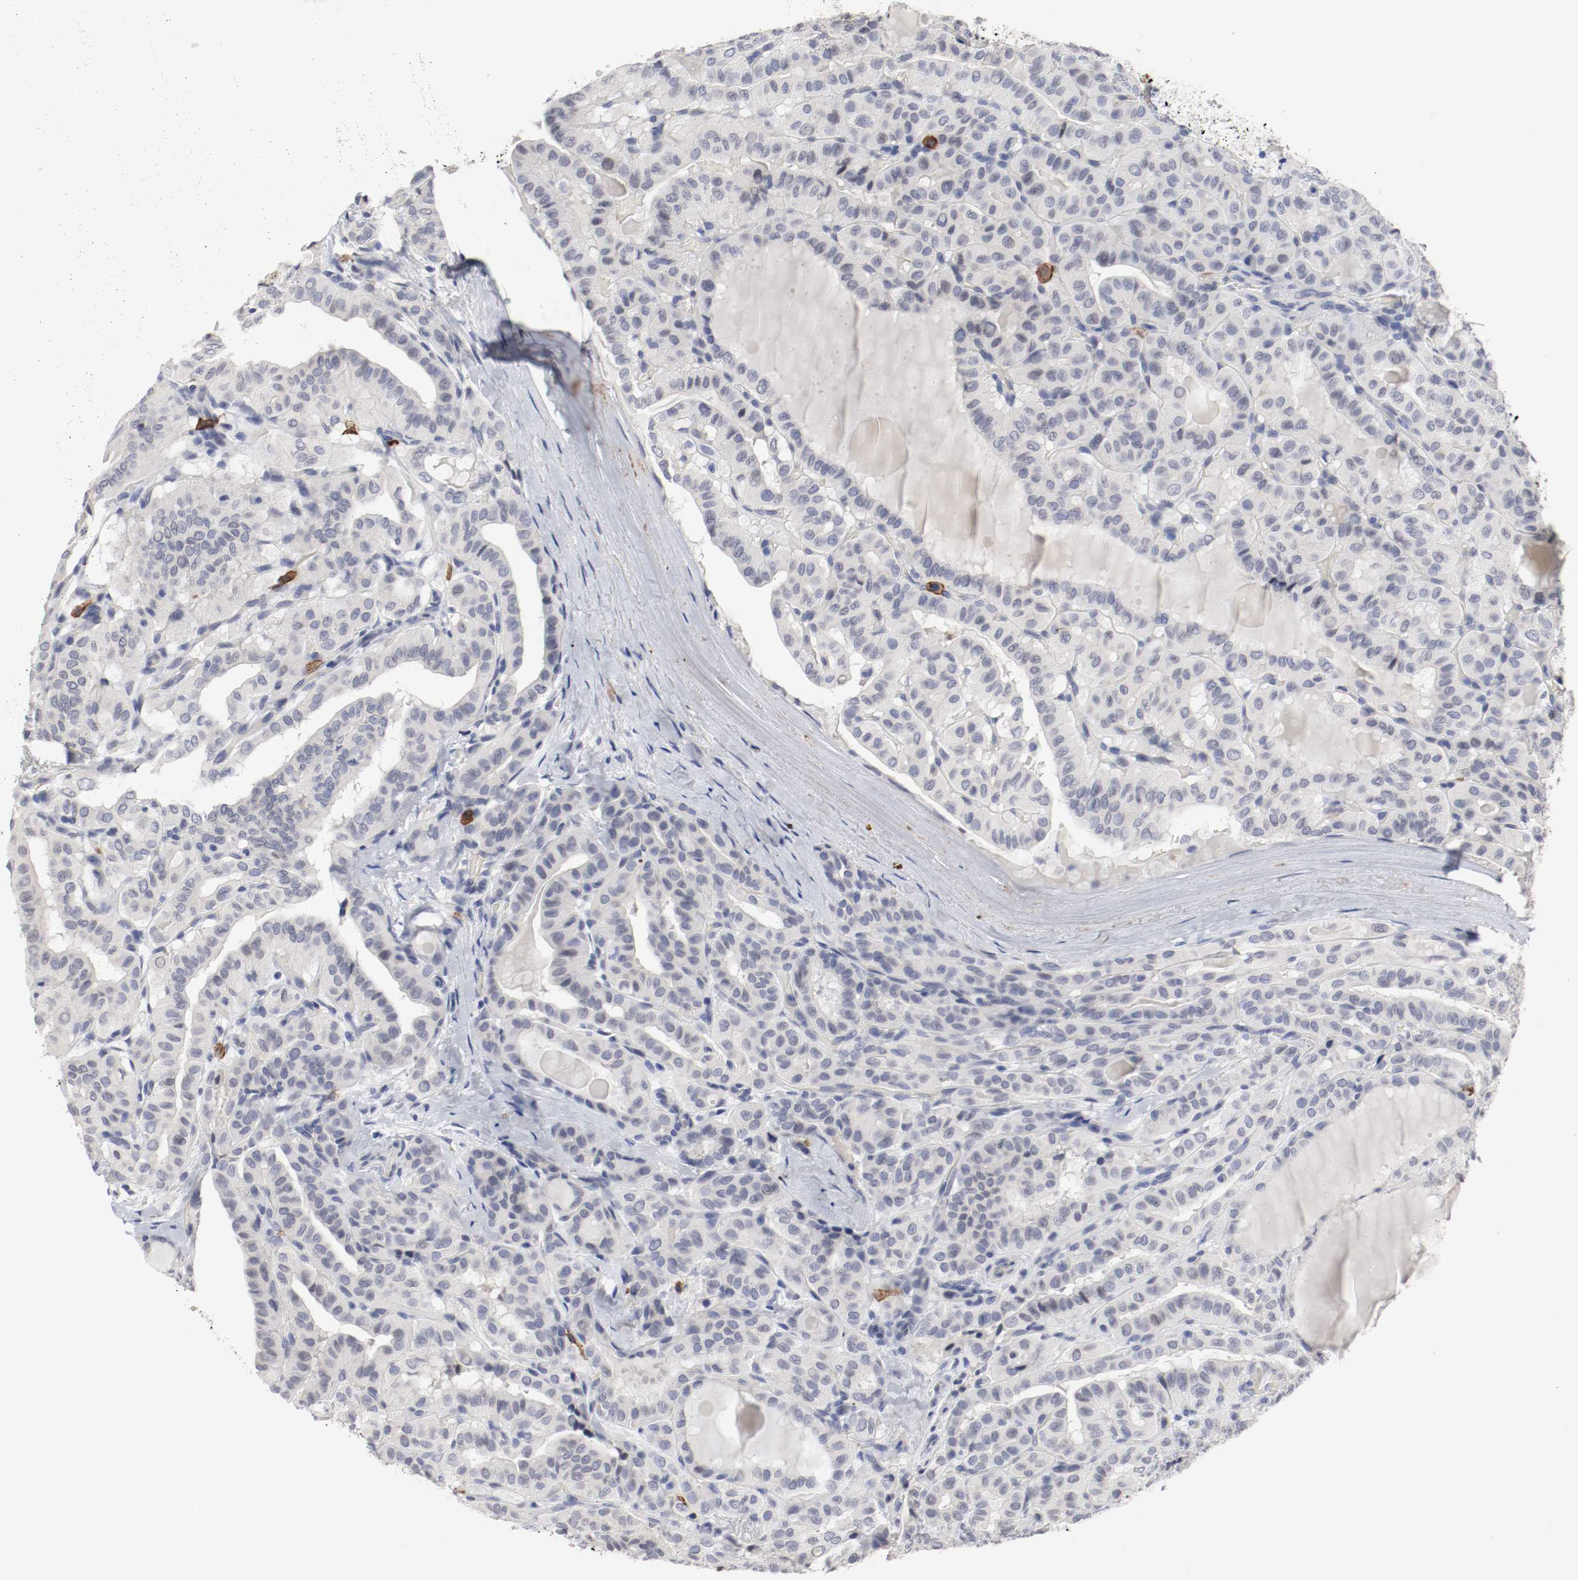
{"staining": {"intensity": "negative", "quantity": "none", "location": "none"}, "tissue": "thyroid cancer", "cell_type": "Tumor cells", "image_type": "cancer", "snomed": [{"axis": "morphology", "description": "Papillary adenocarcinoma, NOS"}, {"axis": "topography", "description": "Thyroid gland"}], "caption": "IHC of human papillary adenocarcinoma (thyroid) shows no positivity in tumor cells.", "gene": "KIT", "patient": {"sex": "male", "age": 77}}